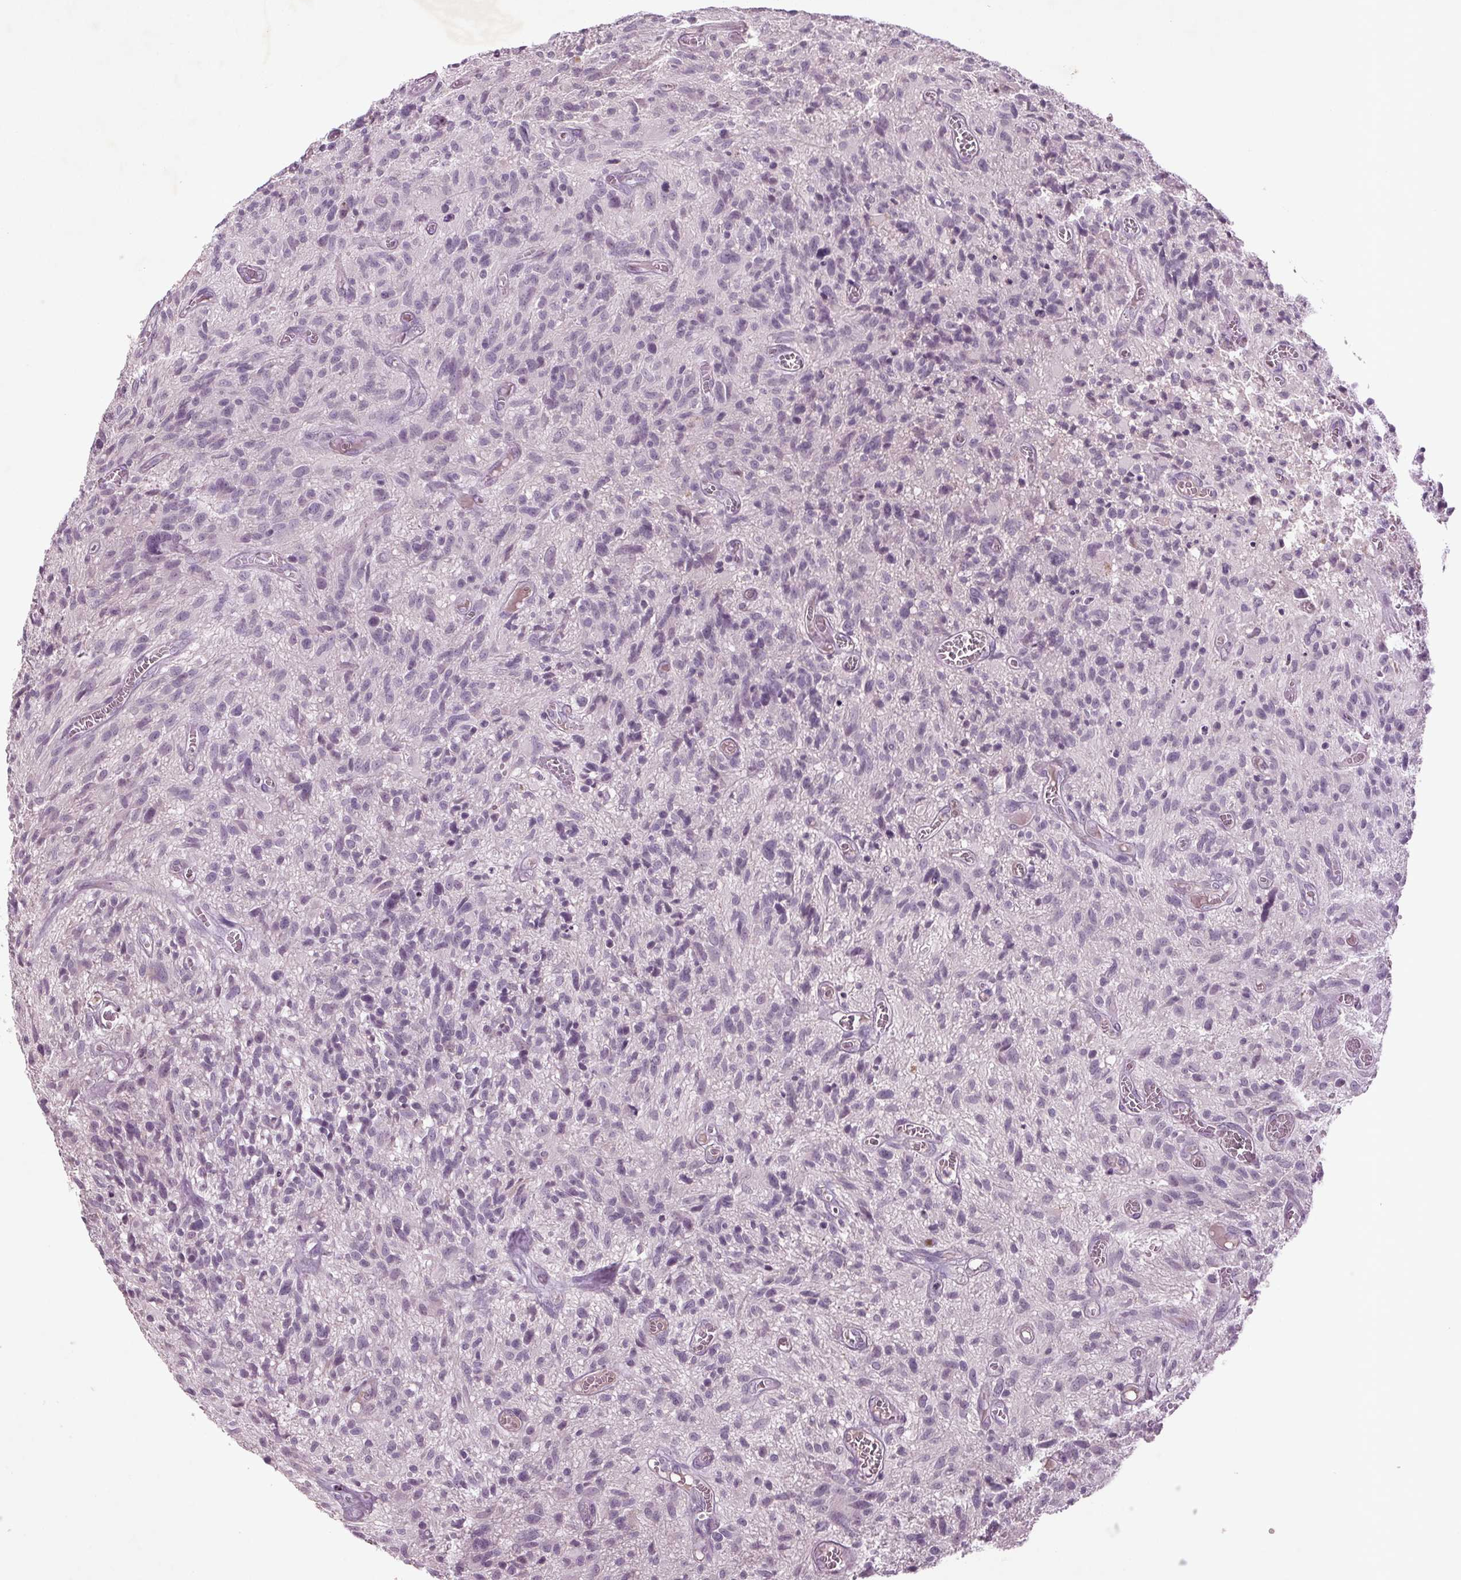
{"staining": {"intensity": "negative", "quantity": "none", "location": "none"}, "tissue": "glioma", "cell_type": "Tumor cells", "image_type": "cancer", "snomed": [{"axis": "morphology", "description": "Glioma, malignant, High grade"}, {"axis": "topography", "description": "Brain"}], "caption": "IHC of human glioma displays no expression in tumor cells. (Immunohistochemistry, brightfield microscopy, high magnification).", "gene": "BHLHE22", "patient": {"sex": "male", "age": 75}}